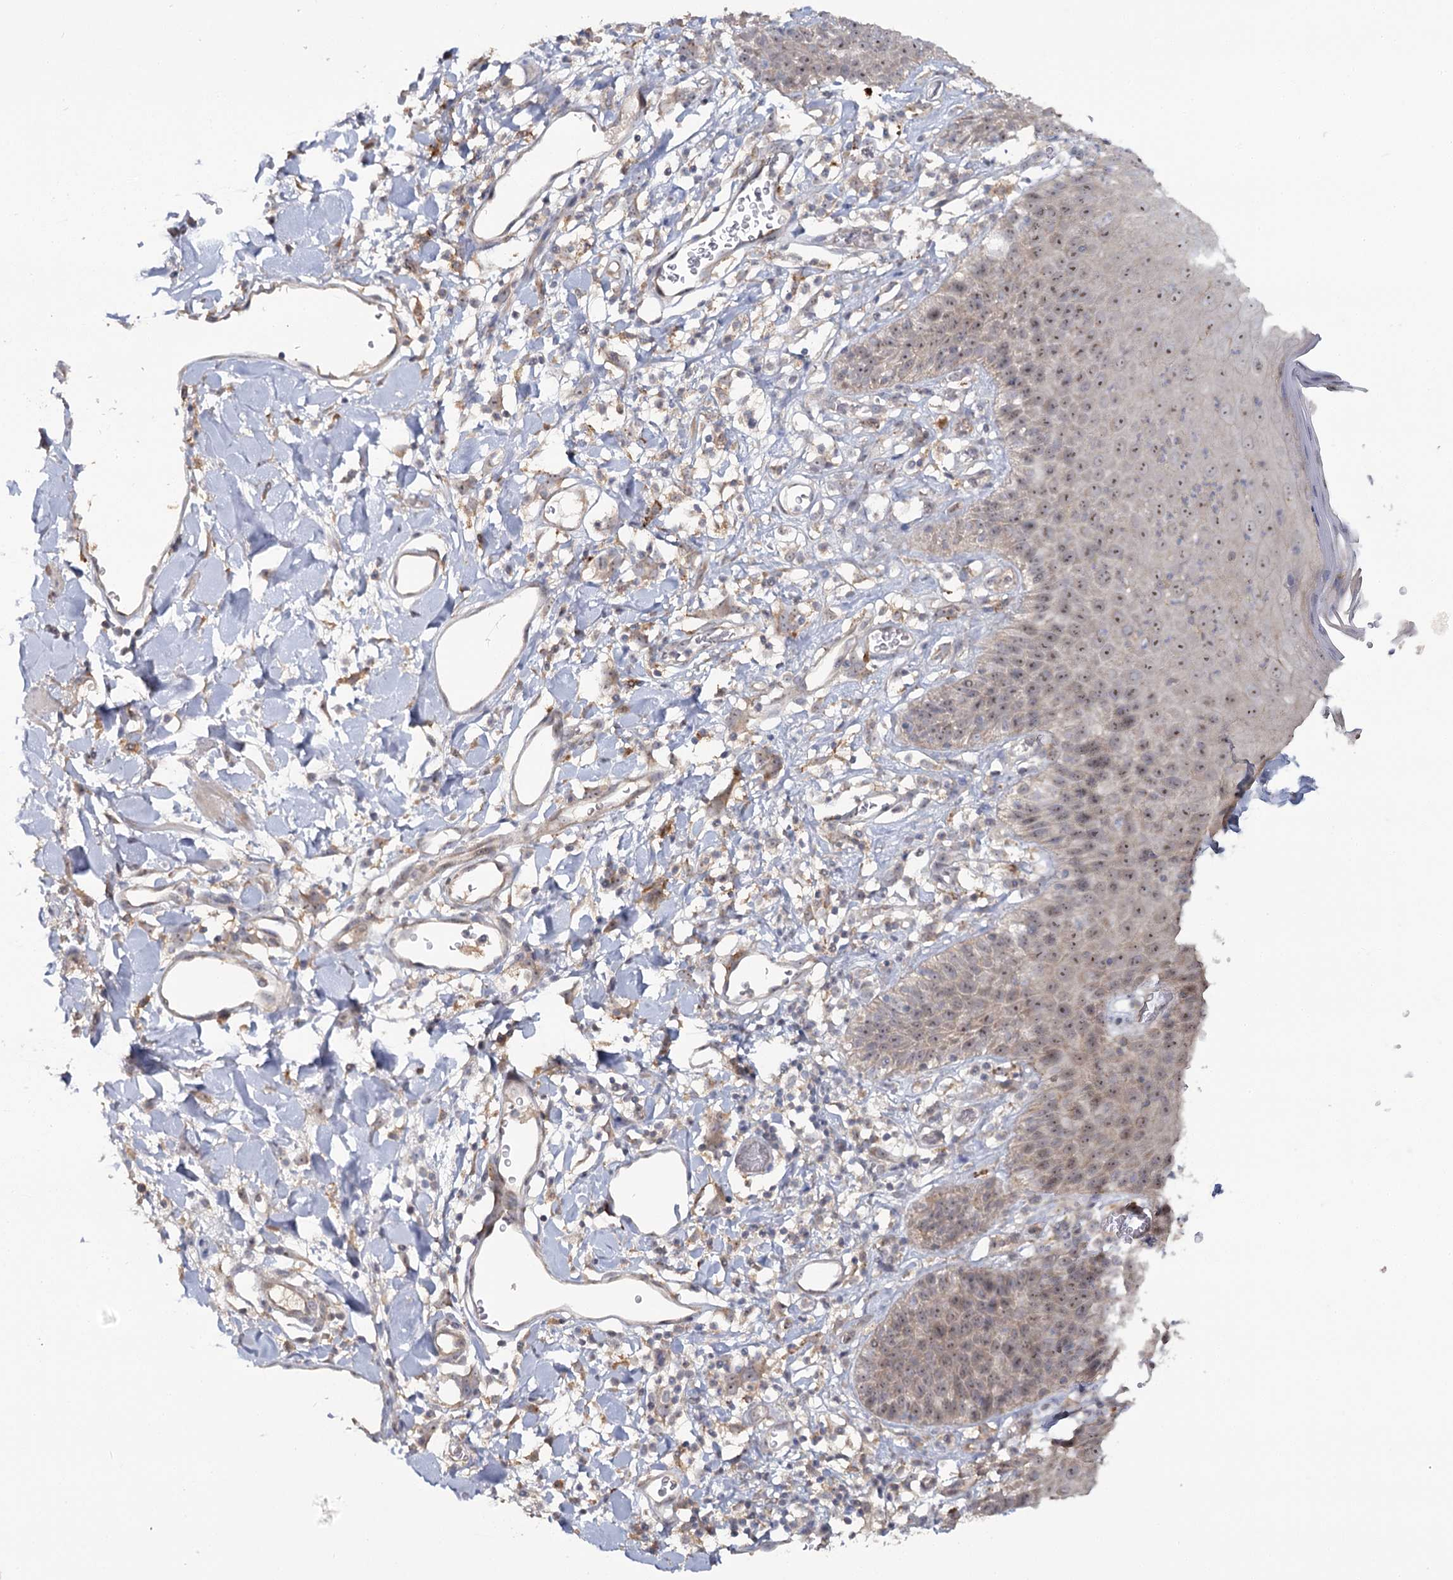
{"staining": {"intensity": "moderate", "quantity": "<25%", "location": "cytoplasmic/membranous,nuclear"}, "tissue": "skin", "cell_type": "Epidermal cells", "image_type": "normal", "snomed": [{"axis": "morphology", "description": "Normal tissue, NOS"}, {"axis": "topography", "description": "Vulva"}], "caption": "Brown immunohistochemical staining in benign human skin shows moderate cytoplasmic/membranous,nuclear positivity in about <25% of epidermal cells.", "gene": "ANGPTL5", "patient": {"sex": "female", "age": 68}}